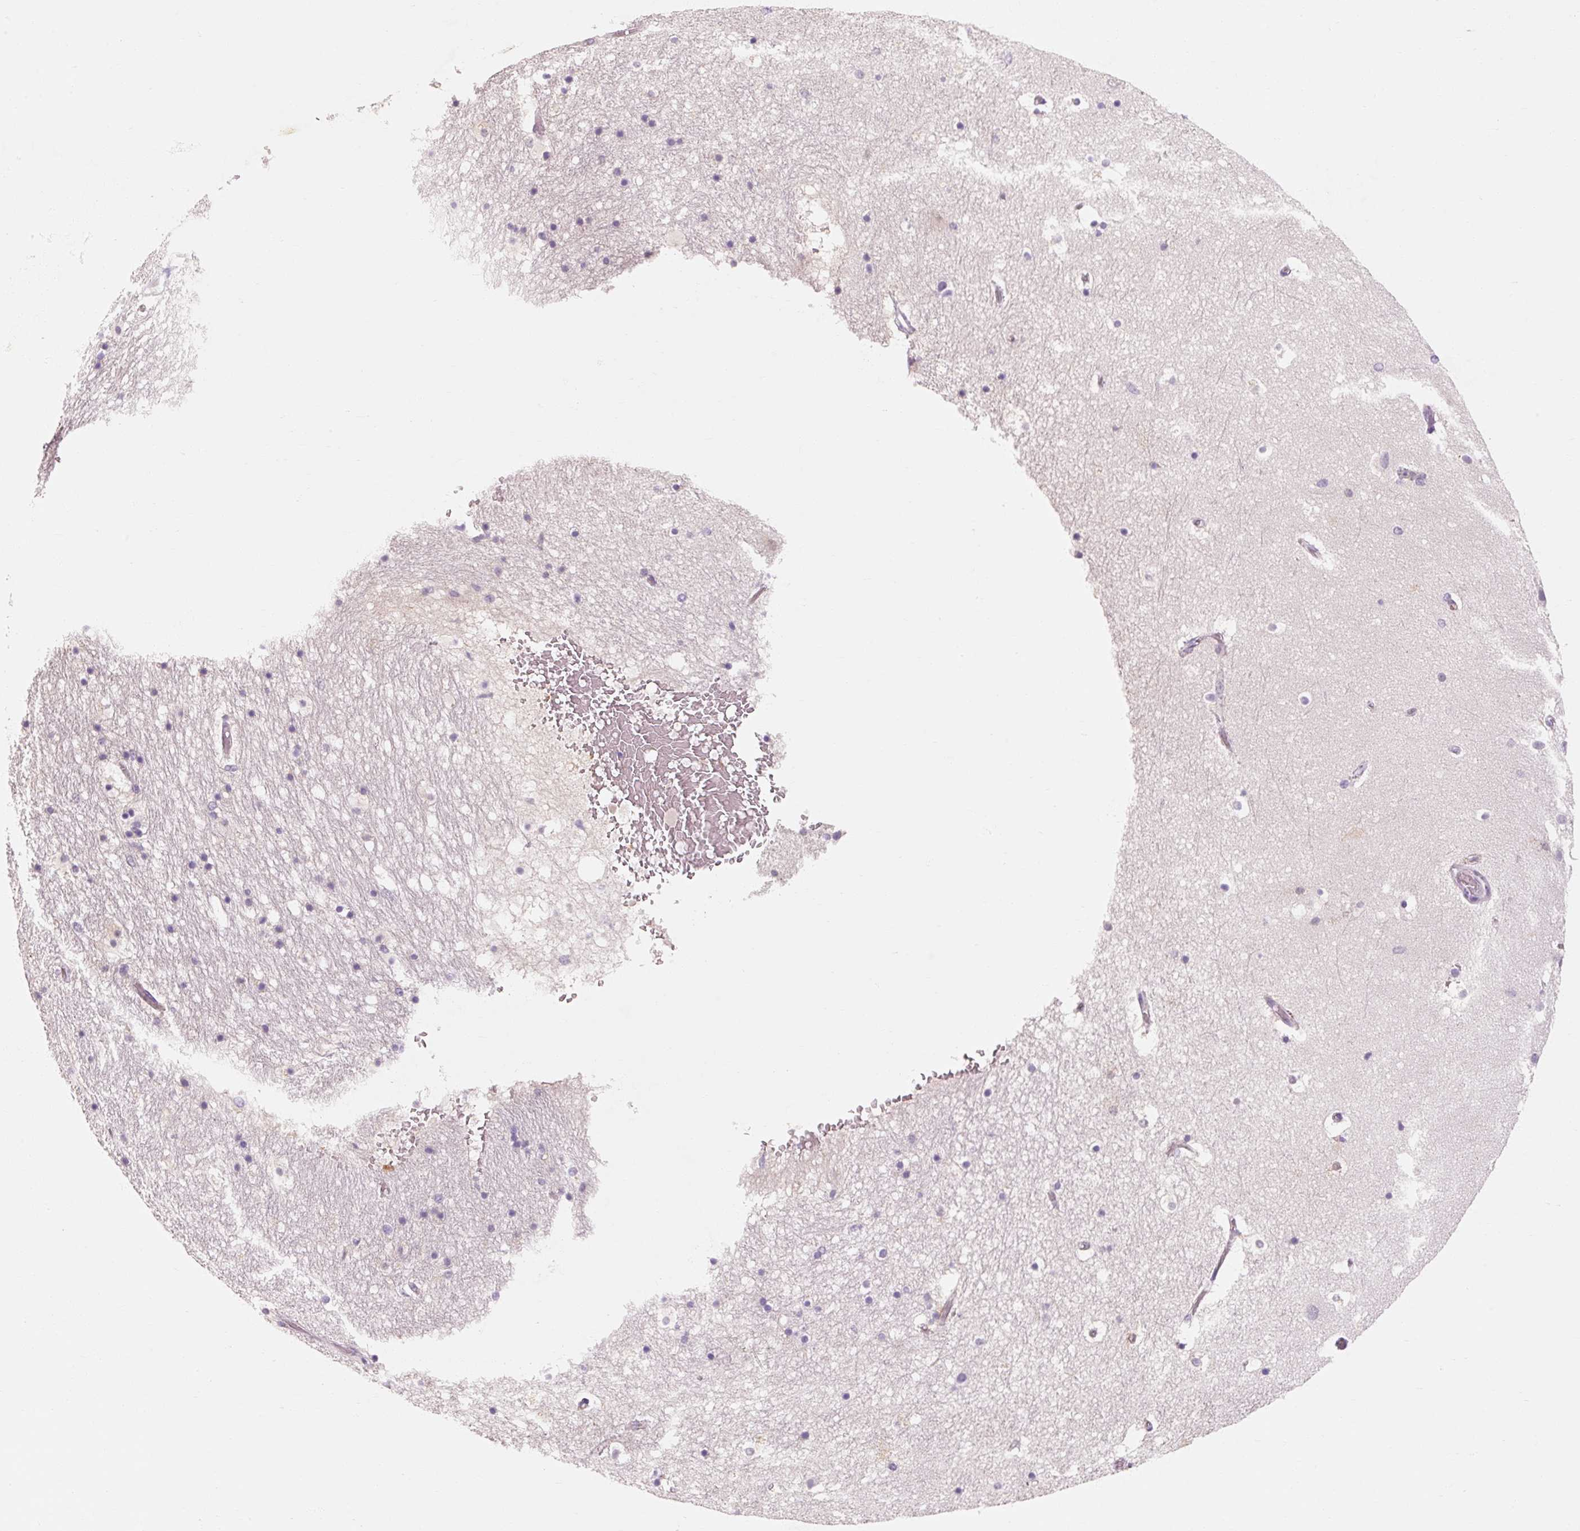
{"staining": {"intensity": "negative", "quantity": "none", "location": "none"}, "tissue": "hippocampus", "cell_type": "Glial cells", "image_type": "normal", "snomed": [{"axis": "morphology", "description": "Normal tissue, NOS"}, {"axis": "topography", "description": "Hippocampus"}], "caption": "The image displays no significant staining in glial cells of hippocampus. The staining is performed using DAB brown chromogen with nuclei counter-stained in using hematoxylin.", "gene": "OR8K1", "patient": {"sex": "female", "age": 52}}